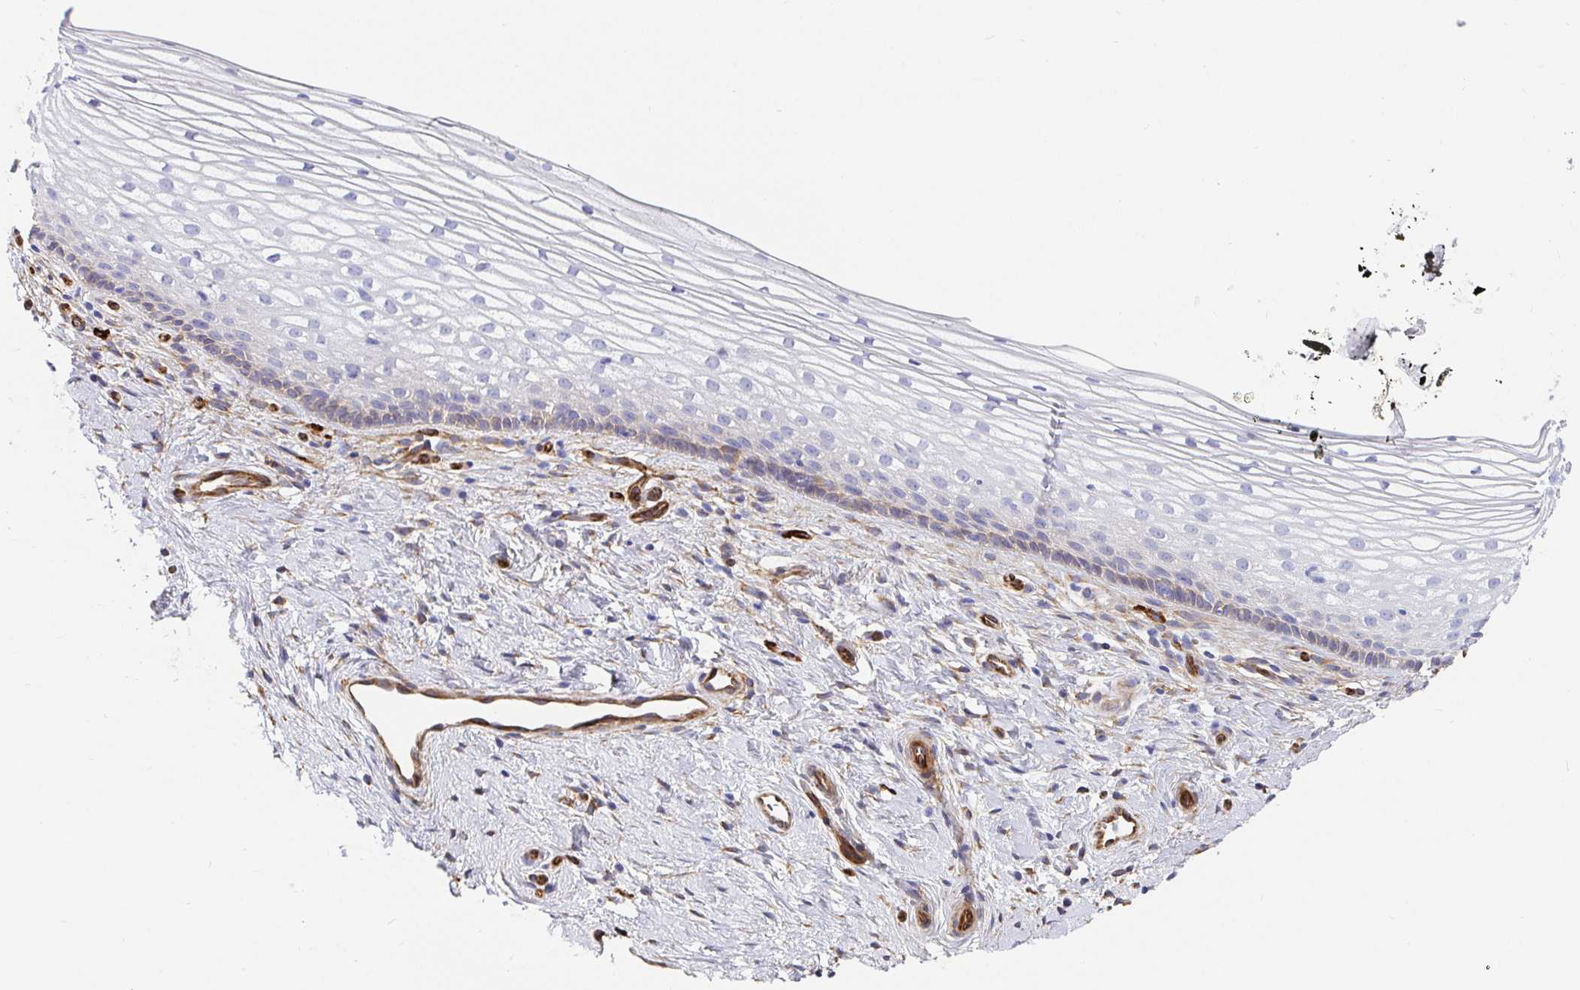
{"staining": {"intensity": "moderate", "quantity": "<25%", "location": "cytoplasmic/membranous"}, "tissue": "vagina", "cell_type": "Squamous epithelial cells", "image_type": "normal", "snomed": [{"axis": "morphology", "description": "Normal tissue, NOS"}, {"axis": "topography", "description": "Vagina"}], "caption": "Immunohistochemical staining of benign human vagina displays low levels of moderate cytoplasmic/membranous positivity in approximately <25% of squamous epithelial cells.", "gene": "DOCK1", "patient": {"sex": "female", "age": 51}}